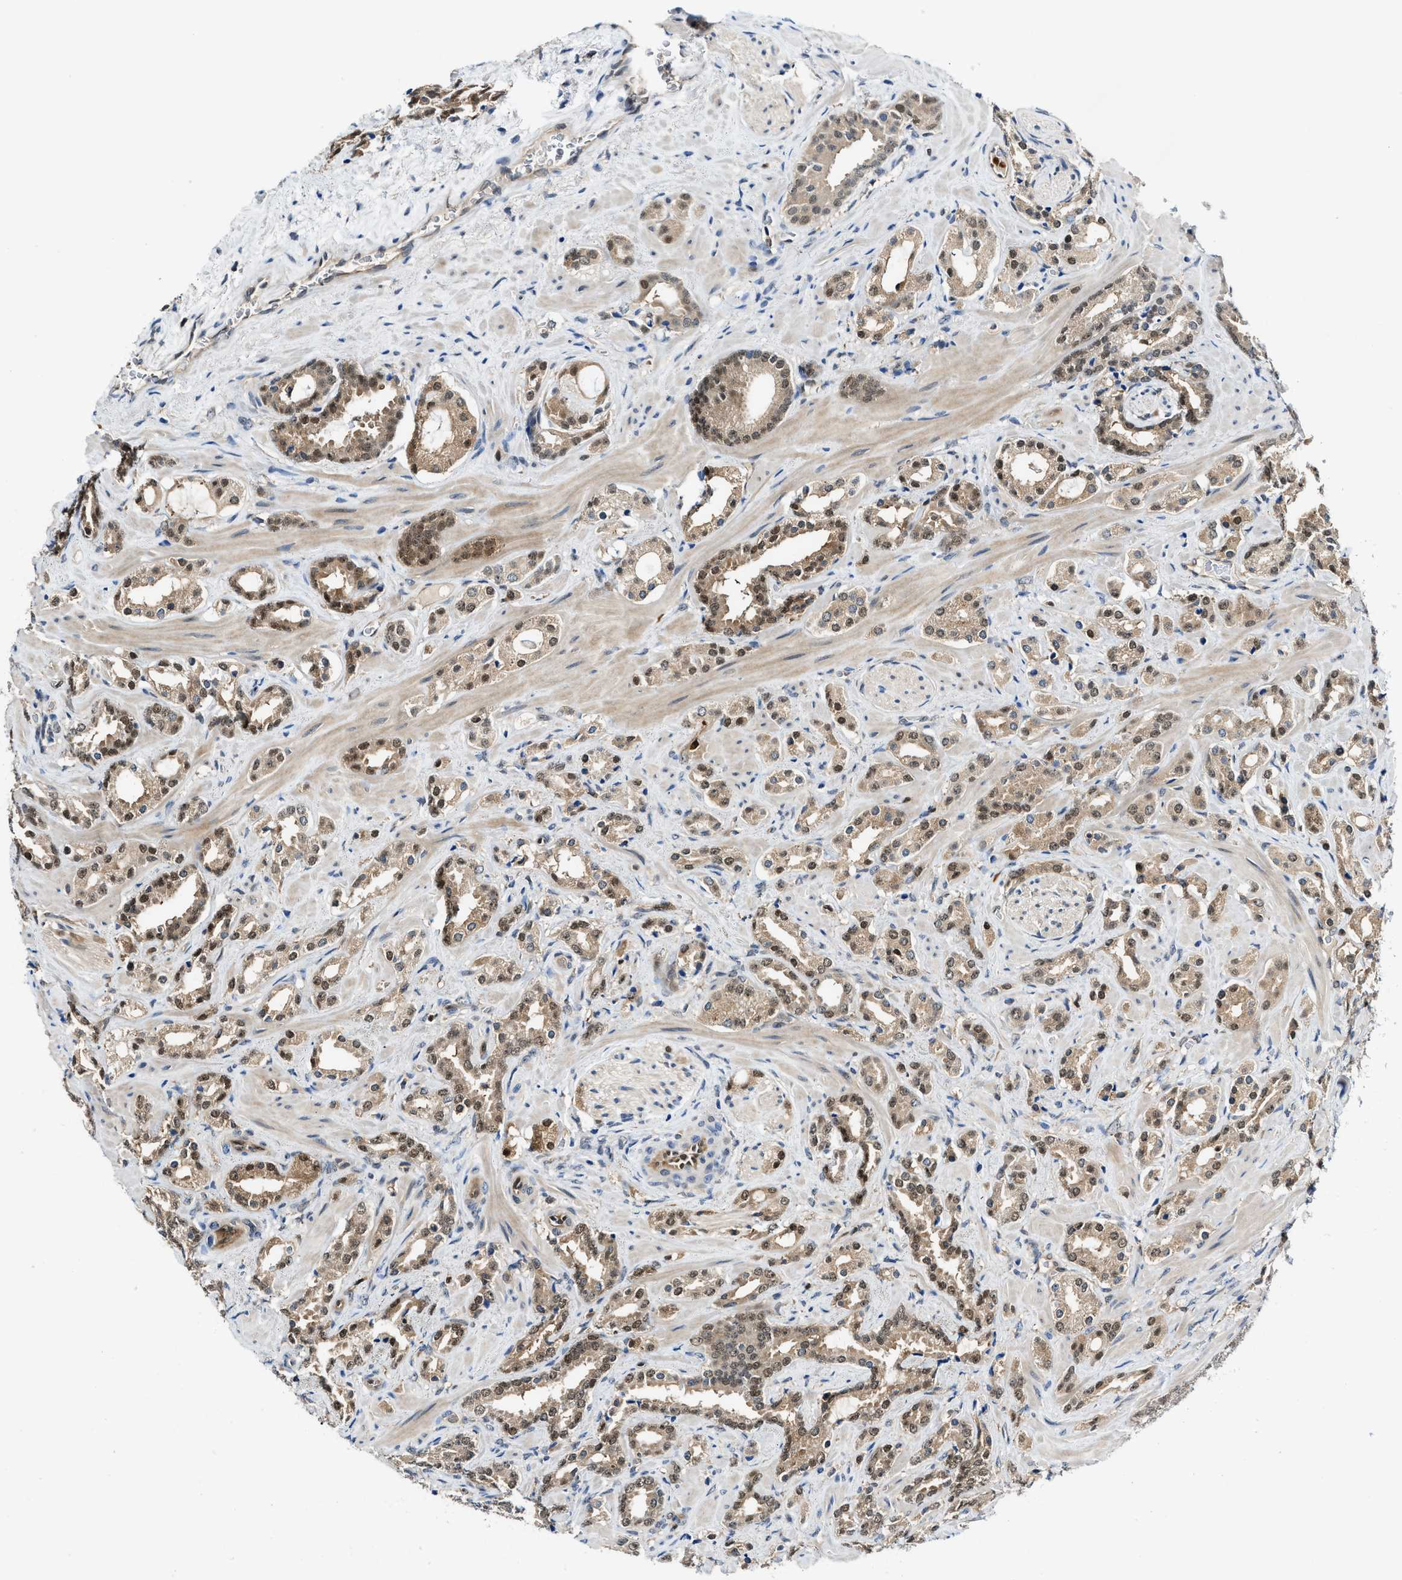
{"staining": {"intensity": "moderate", "quantity": ">75%", "location": "cytoplasmic/membranous,nuclear"}, "tissue": "prostate cancer", "cell_type": "Tumor cells", "image_type": "cancer", "snomed": [{"axis": "morphology", "description": "Adenocarcinoma, High grade"}, {"axis": "topography", "description": "Prostate"}], "caption": "A brown stain highlights moderate cytoplasmic/membranous and nuclear staining of a protein in high-grade adenocarcinoma (prostate) tumor cells.", "gene": "LTA4H", "patient": {"sex": "male", "age": 64}}